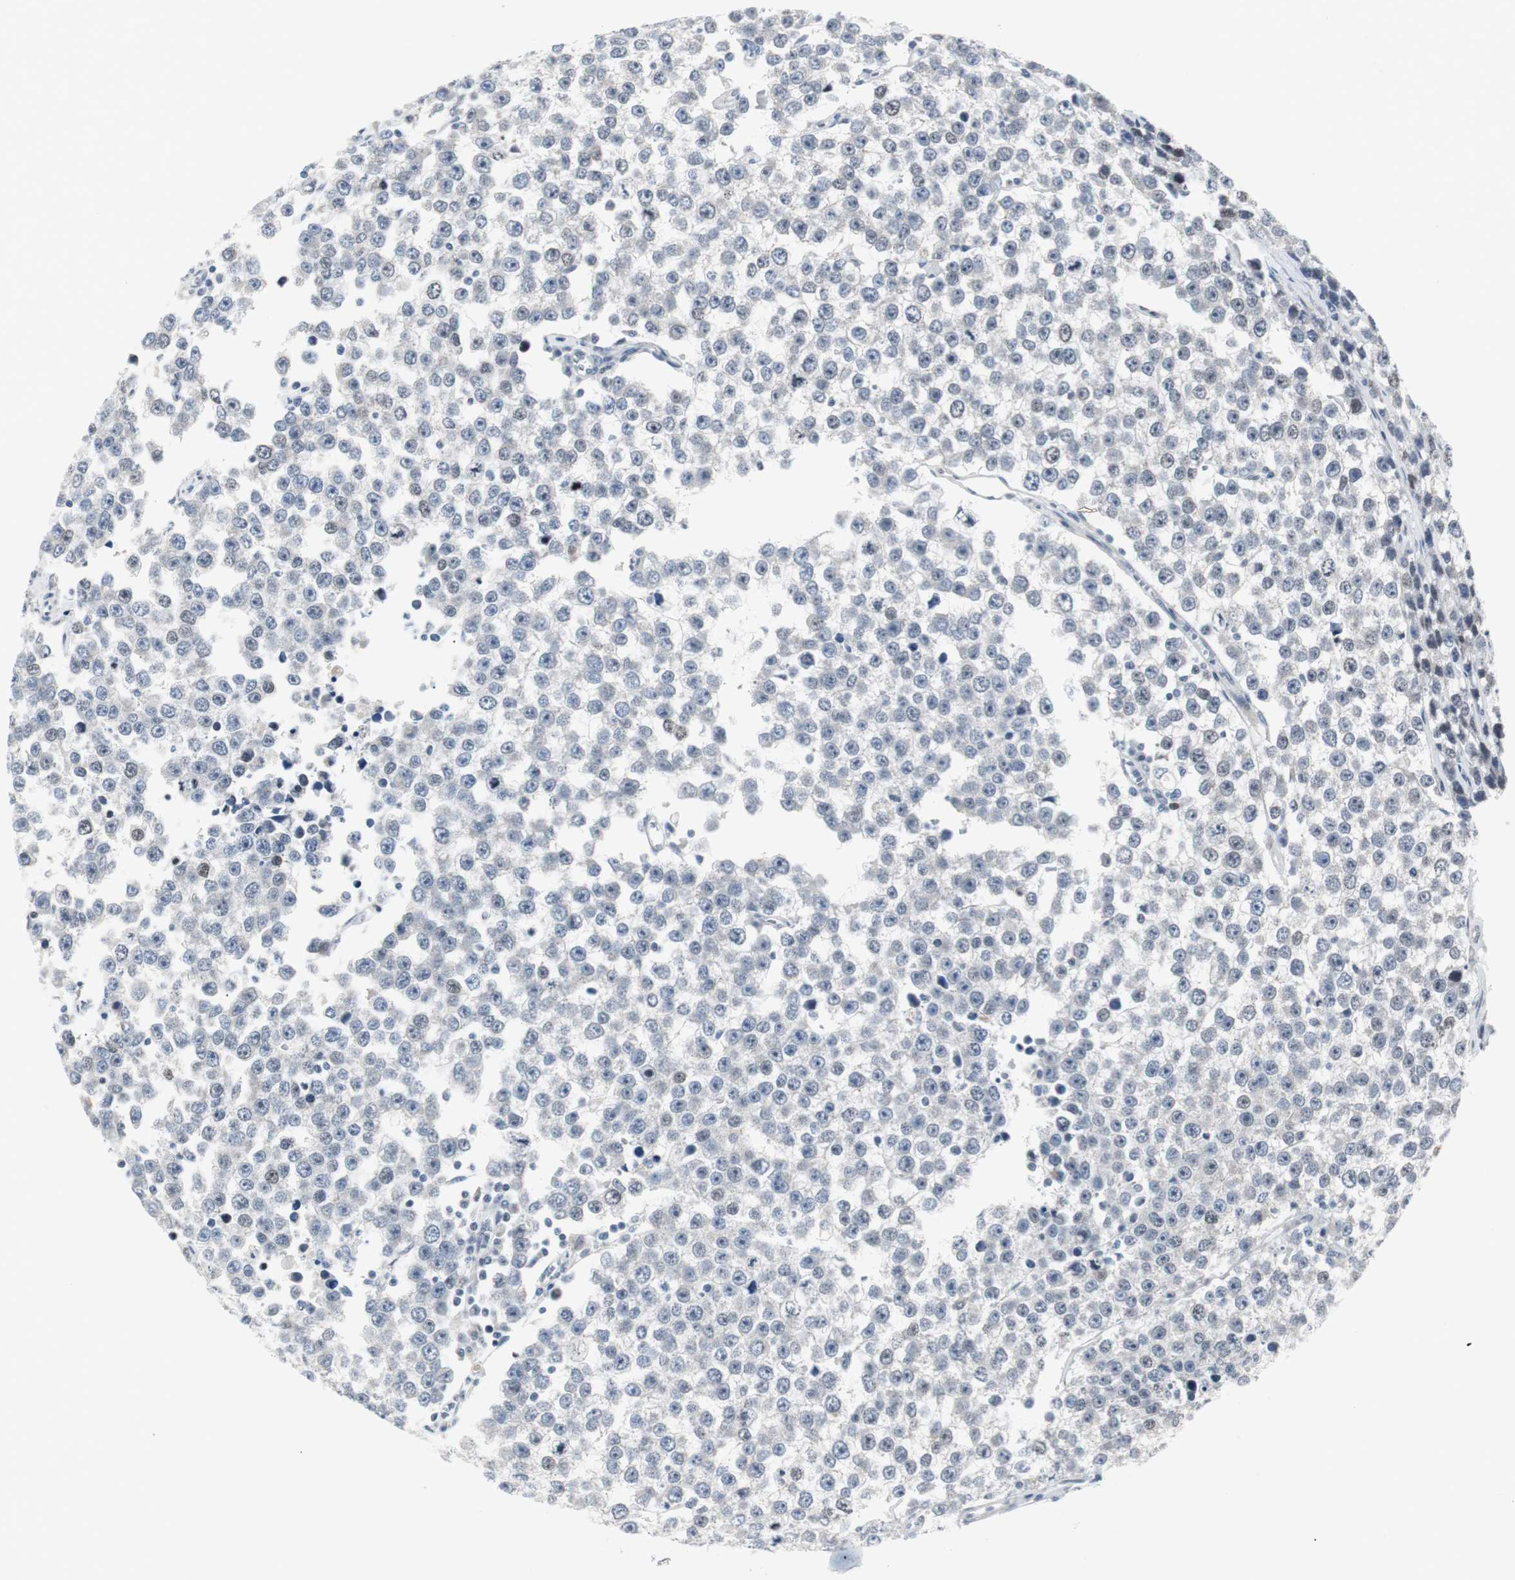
{"staining": {"intensity": "weak", "quantity": "<25%", "location": "nuclear"}, "tissue": "testis cancer", "cell_type": "Tumor cells", "image_type": "cancer", "snomed": [{"axis": "morphology", "description": "Seminoma, NOS"}, {"axis": "morphology", "description": "Carcinoma, Embryonal, NOS"}, {"axis": "topography", "description": "Testis"}], "caption": "IHC histopathology image of human testis cancer stained for a protein (brown), which reveals no staining in tumor cells. The staining is performed using DAB brown chromogen with nuclei counter-stained in using hematoxylin.", "gene": "MTA1", "patient": {"sex": "male", "age": 52}}